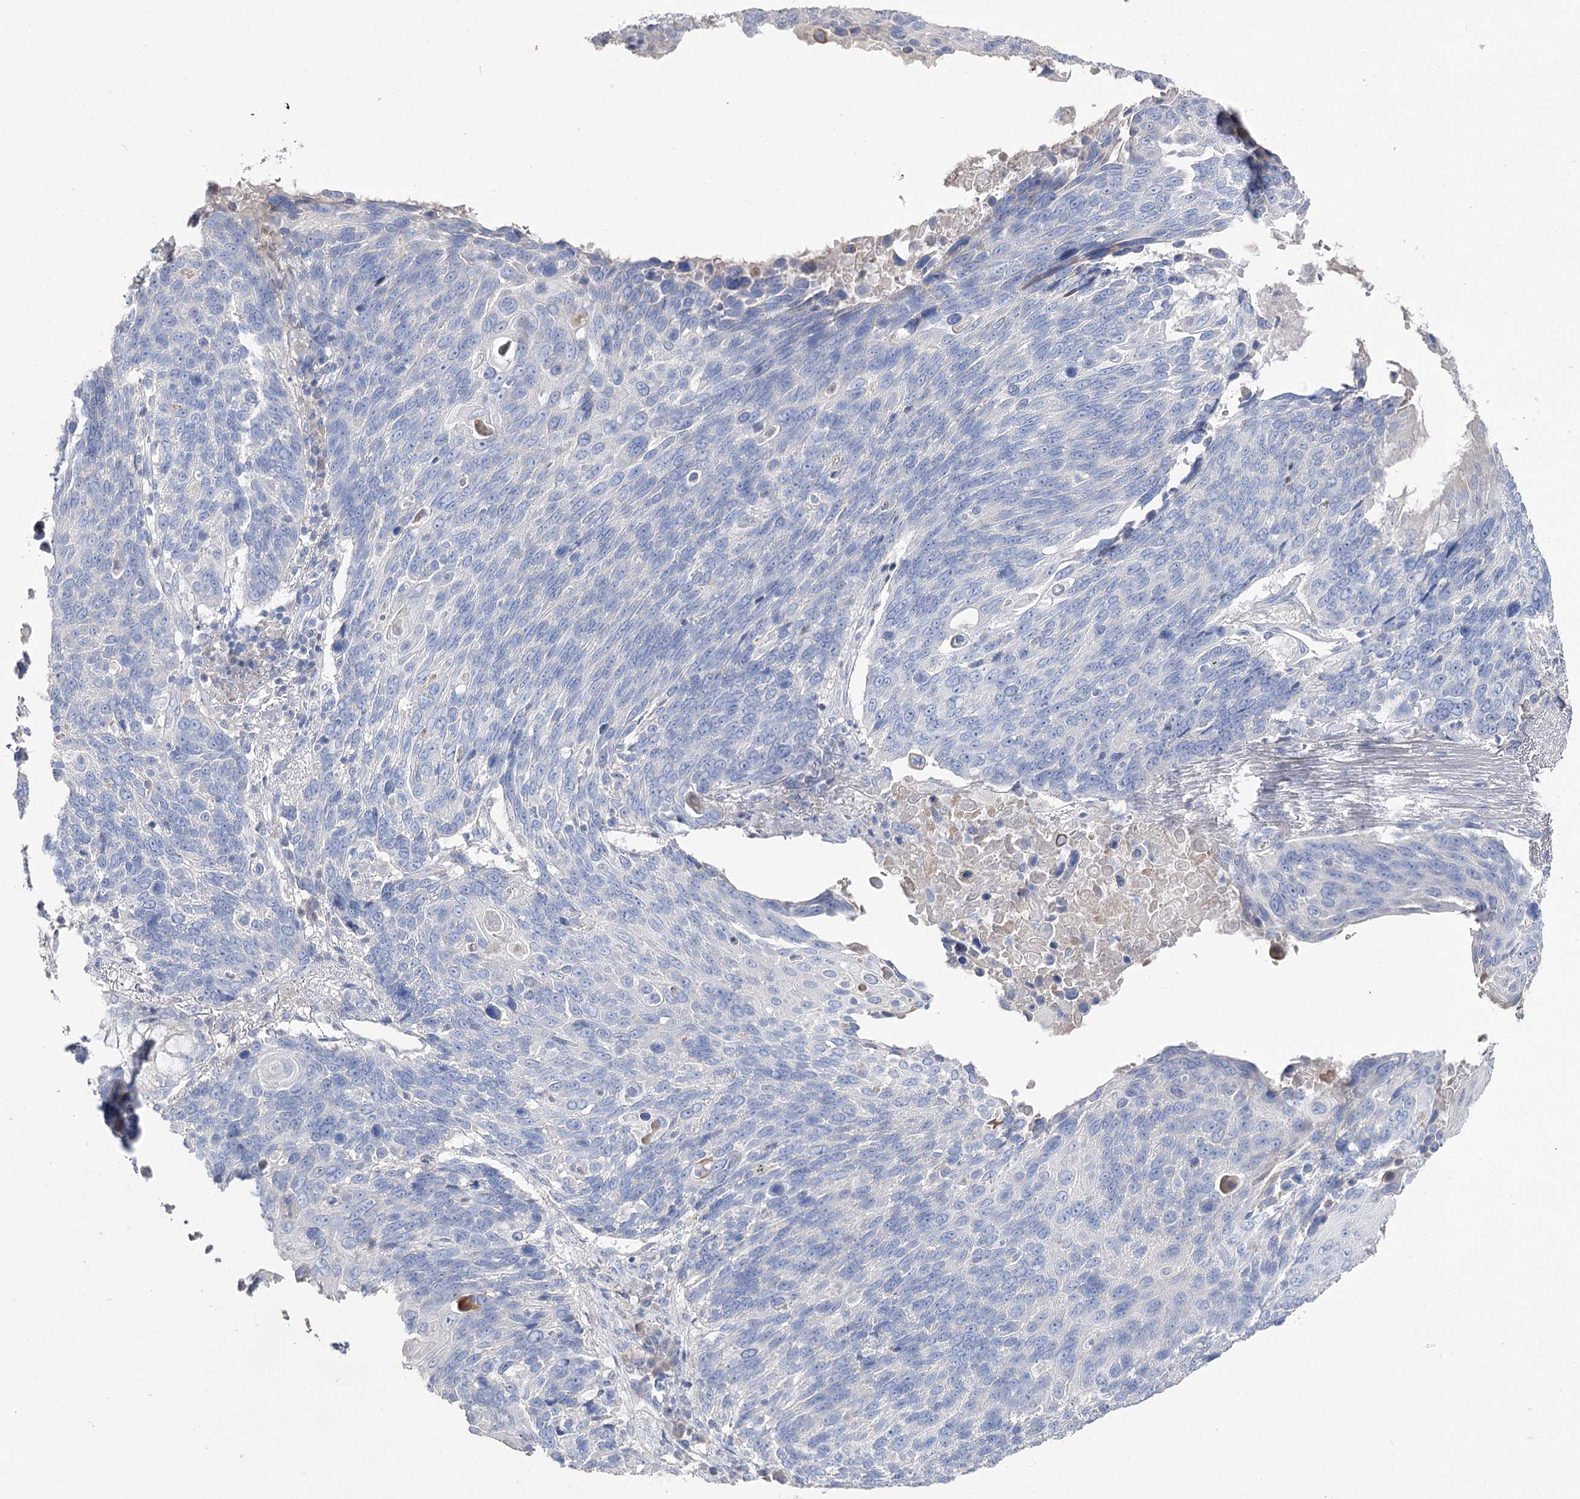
{"staining": {"intensity": "negative", "quantity": "none", "location": "none"}, "tissue": "lung cancer", "cell_type": "Tumor cells", "image_type": "cancer", "snomed": [{"axis": "morphology", "description": "Squamous cell carcinoma, NOS"}, {"axis": "topography", "description": "Lung"}], "caption": "This micrograph is of lung cancer stained with immunohistochemistry to label a protein in brown with the nuclei are counter-stained blue. There is no staining in tumor cells.", "gene": "NRAP", "patient": {"sex": "male", "age": 66}}